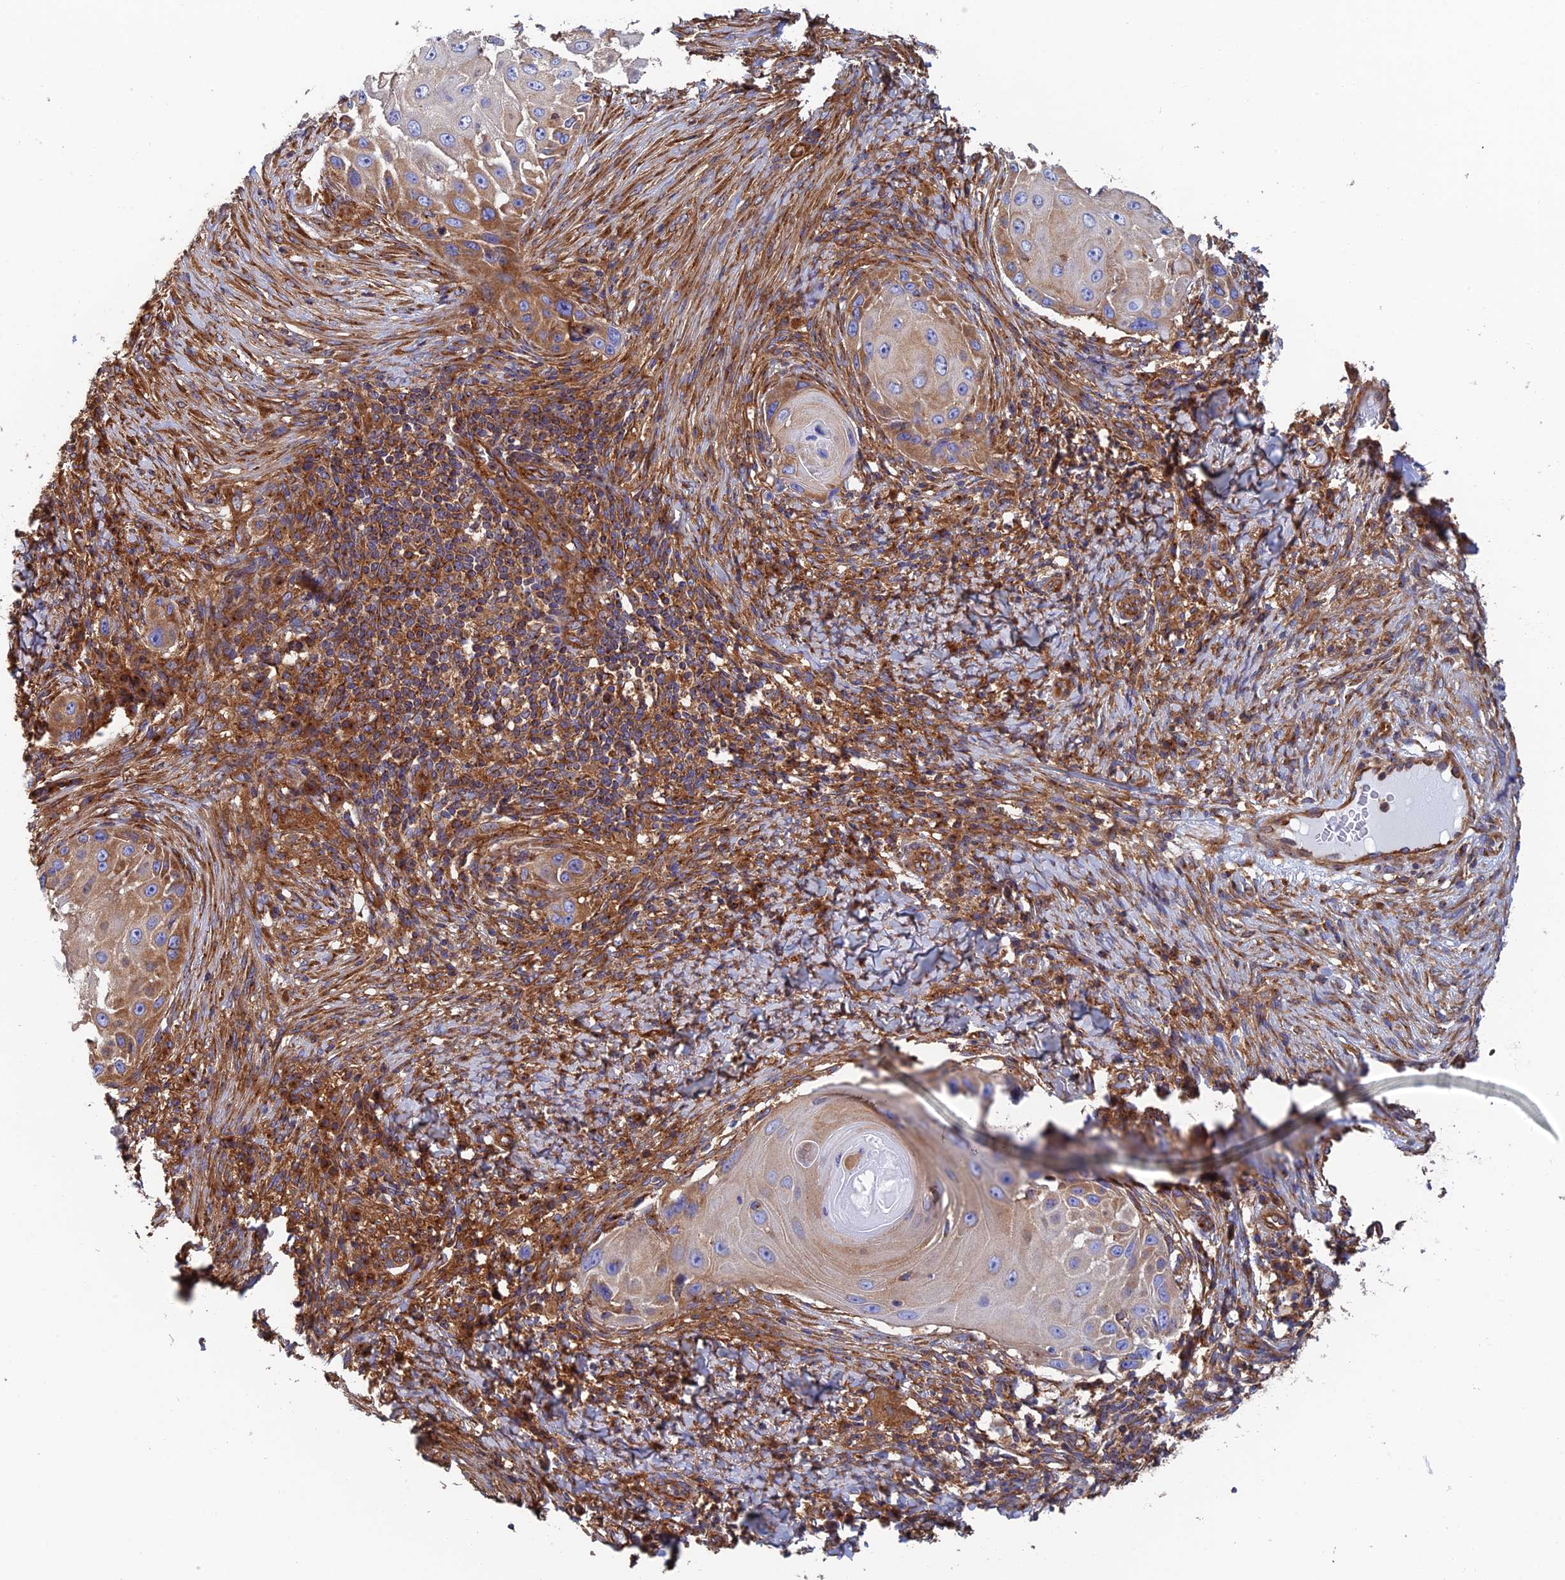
{"staining": {"intensity": "moderate", "quantity": ">75%", "location": "cytoplasmic/membranous"}, "tissue": "skin cancer", "cell_type": "Tumor cells", "image_type": "cancer", "snomed": [{"axis": "morphology", "description": "Squamous cell carcinoma, NOS"}, {"axis": "topography", "description": "Skin"}], "caption": "Human squamous cell carcinoma (skin) stained with a protein marker displays moderate staining in tumor cells.", "gene": "DCTN2", "patient": {"sex": "female", "age": 44}}